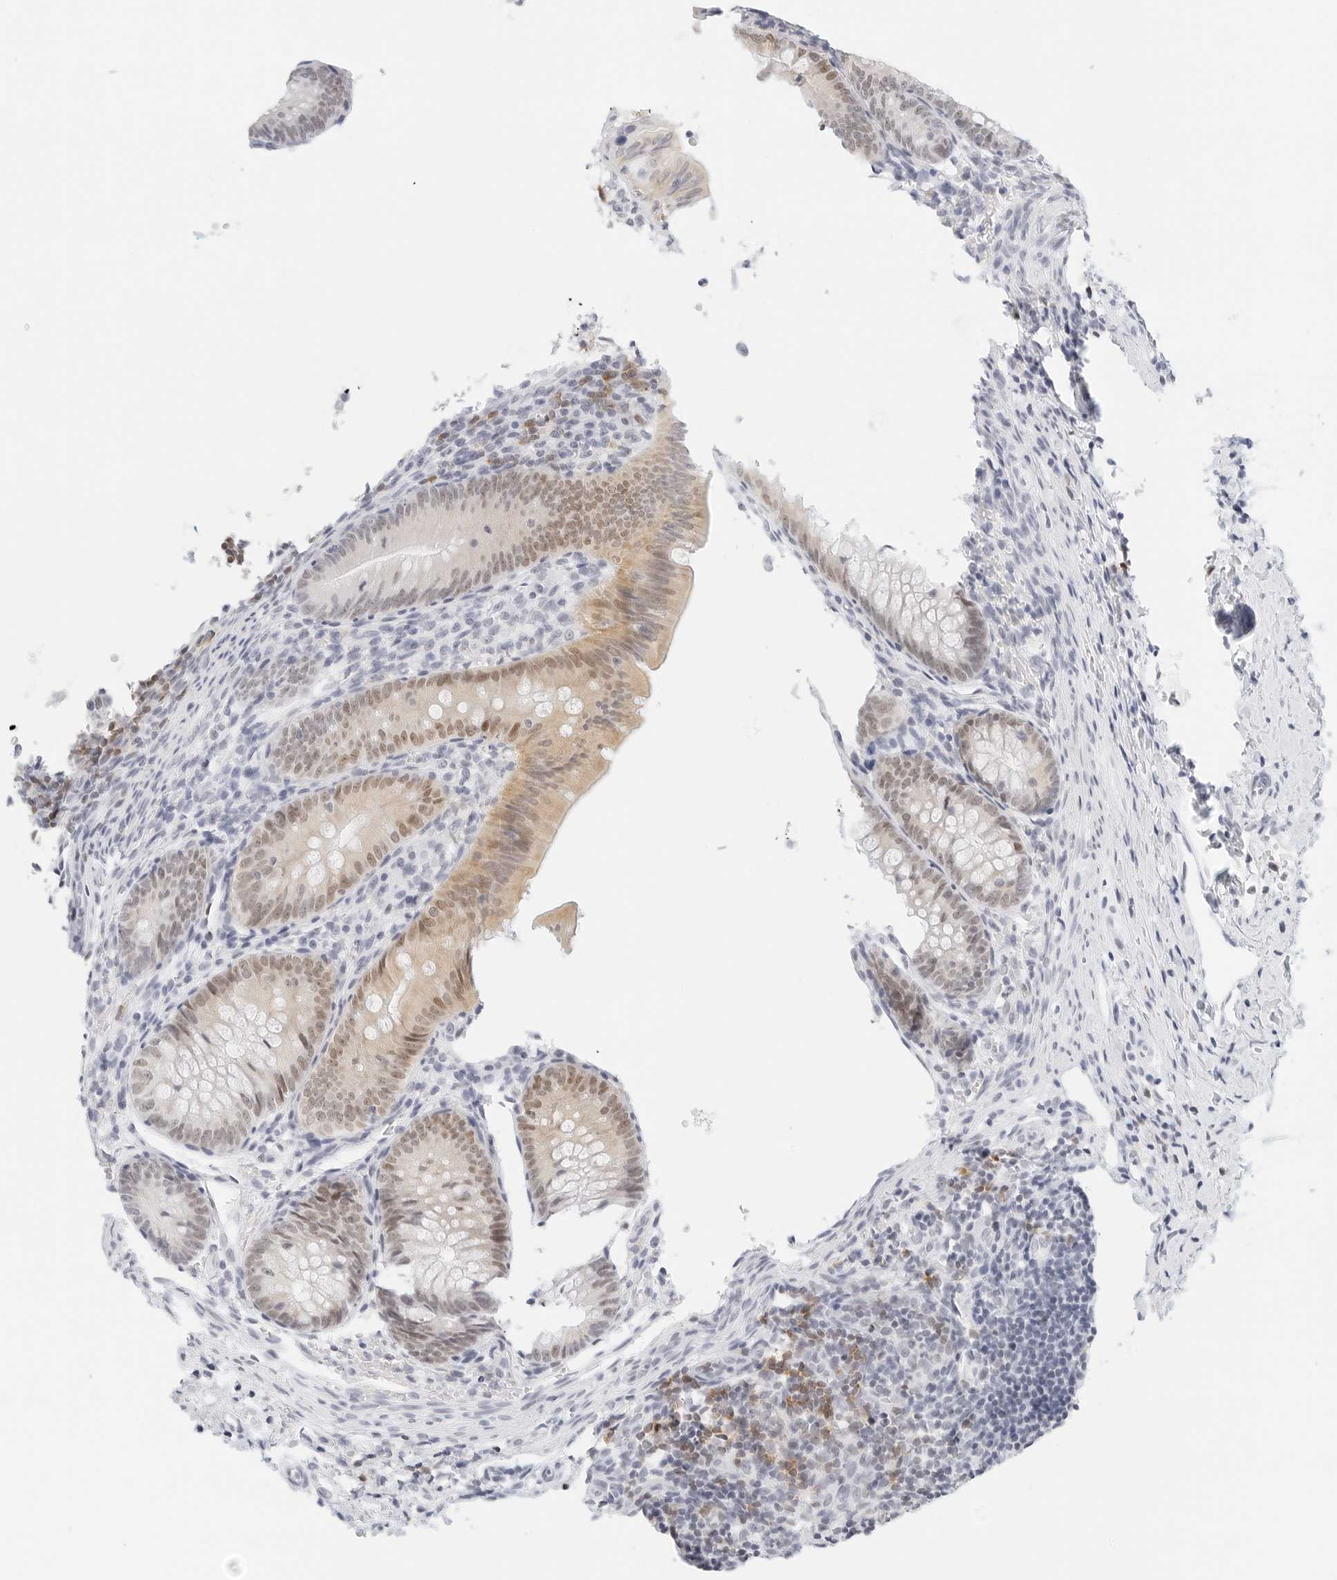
{"staining": {"intensity": "moderate", "quantity": "25%-75%", "location": "cytoplasmic/membranous,nuclear"}, "tissue": "appendix", "cell_type": "Glandular cells", "image_type": "normal", "snomed": [{"axis": "morphology", "description": "Normal tissue, NOS"}, {"axis": "topography", "description": "Appendix"}], "caption": "The immunohistochemical stain highlights moderate cytoplasmic/membranous,nuclear staining in glandular cells of benign appendix.", "gene": "CD22", "patient": {"sex": "male", "age": 1}}